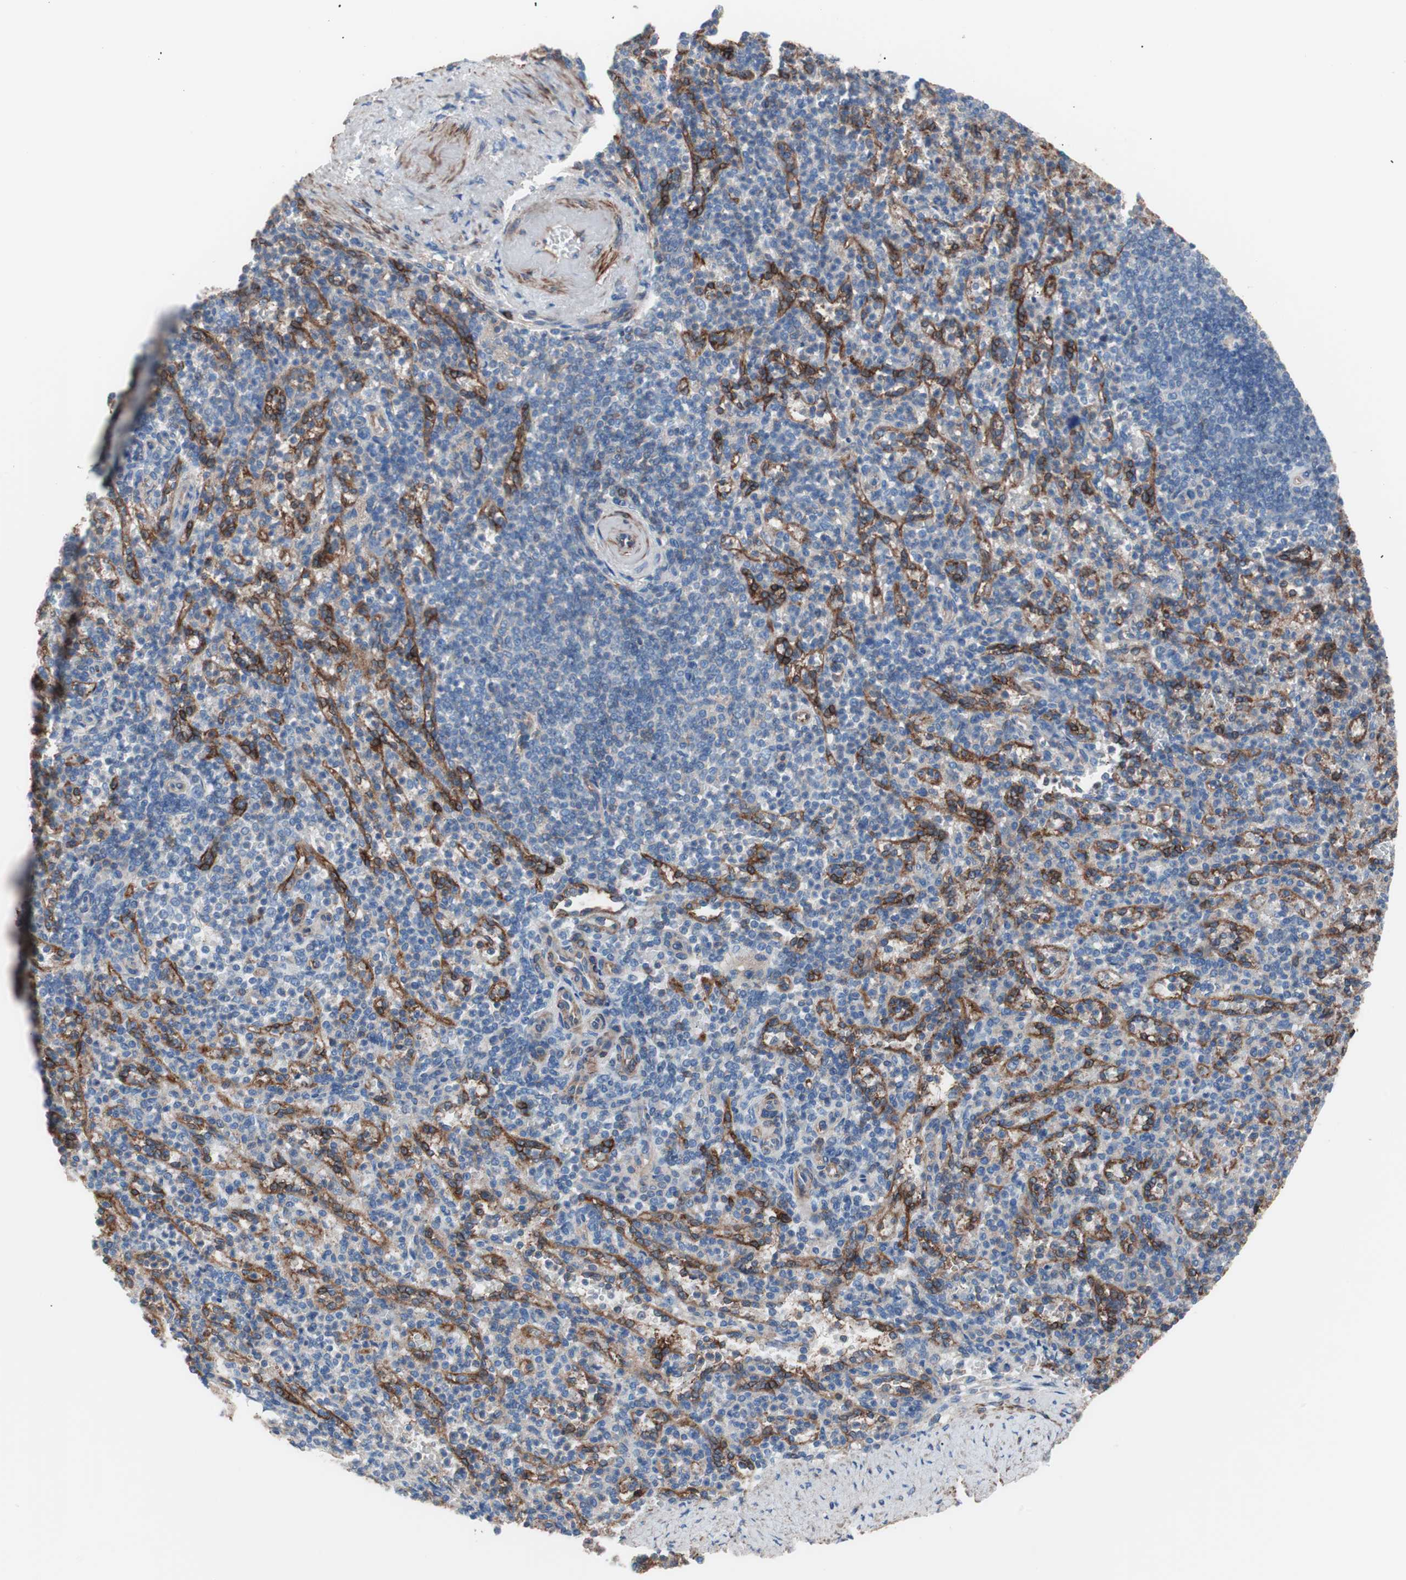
{"staining": {"intensity": "moderate", "quantity": "<25%", "location": "cytoplasmic/membranous"}, "tissue": "spleen", "cell_type": "Cells in red pulp", "image_type": "normal", "snomed": [{"axis": "morphology", "description": "Normal tissue, NOS"}, {"axis": "topography", "description": "Spleen"}], "caption": "Immunohistochemistry (IHC) of unremarkable spleen exhibits low levels of moderate cytoplasmic/membranous positivity in approximately <25% of cells in red pulp.", "gene": "GPR160", "patient": {"sex": "female", "age": 74}}